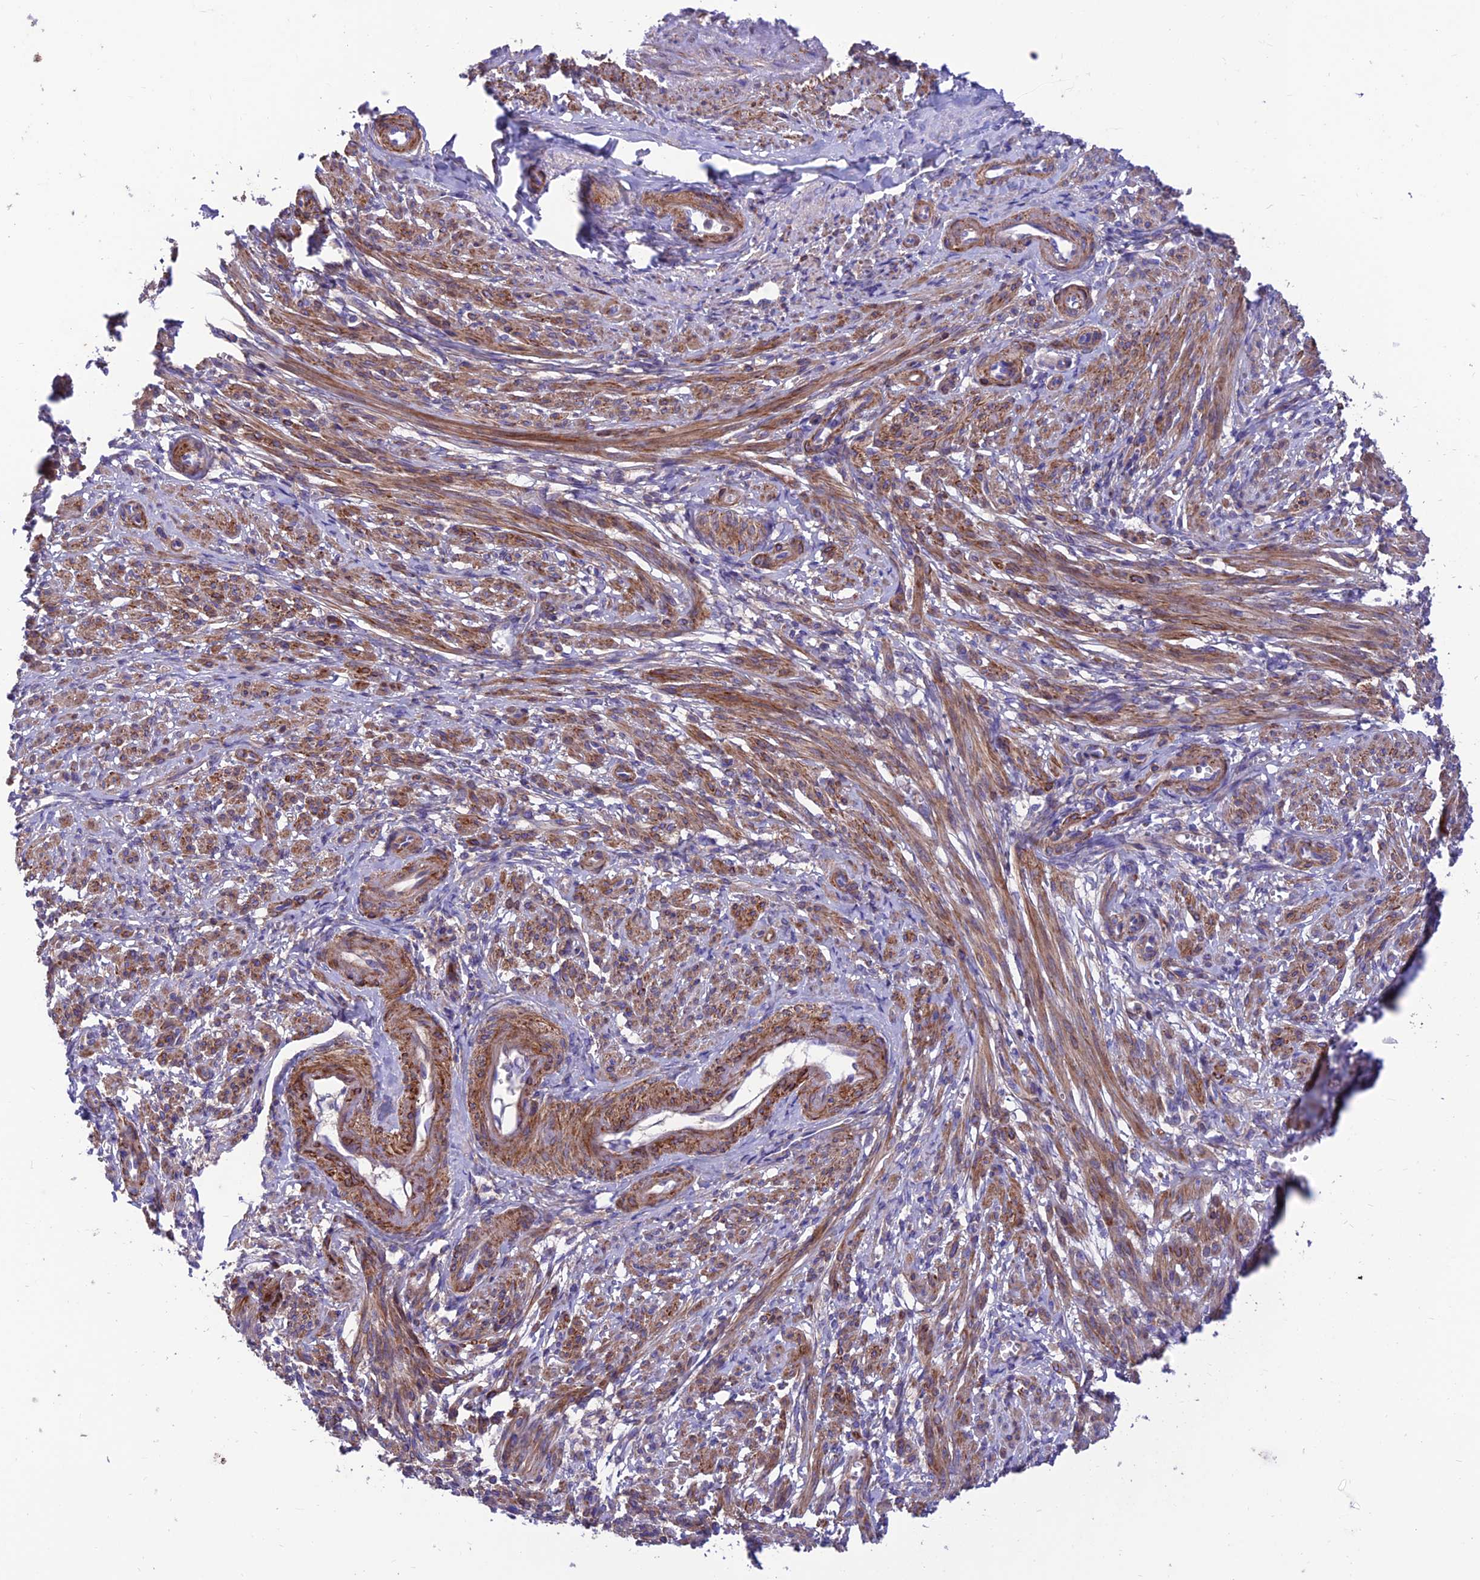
{"staining": {"intensity": "strong", "quantity": "25%-75%", "location": "cytoplasmic/membranous"}, "tissue": "smooth muscle", "cell_type": "Smooth muscle cells", "image_type": "normal", "snomed": [{"axis": "morphology", "description": "Normal tissue, NOS"}, {"axis": "topography", "description": "Smooth muscle"}], "caption": "Protein analysis of normal smooth muscle displays strong cytoplasmic/membranous positivity in approximately 25%-75% of smooth muscle cells. (DAB IHC, brown staining for protein, blue staining for nuclei).", "gene": "VPS16", "patient": {"sex": "female", "age": 39}}